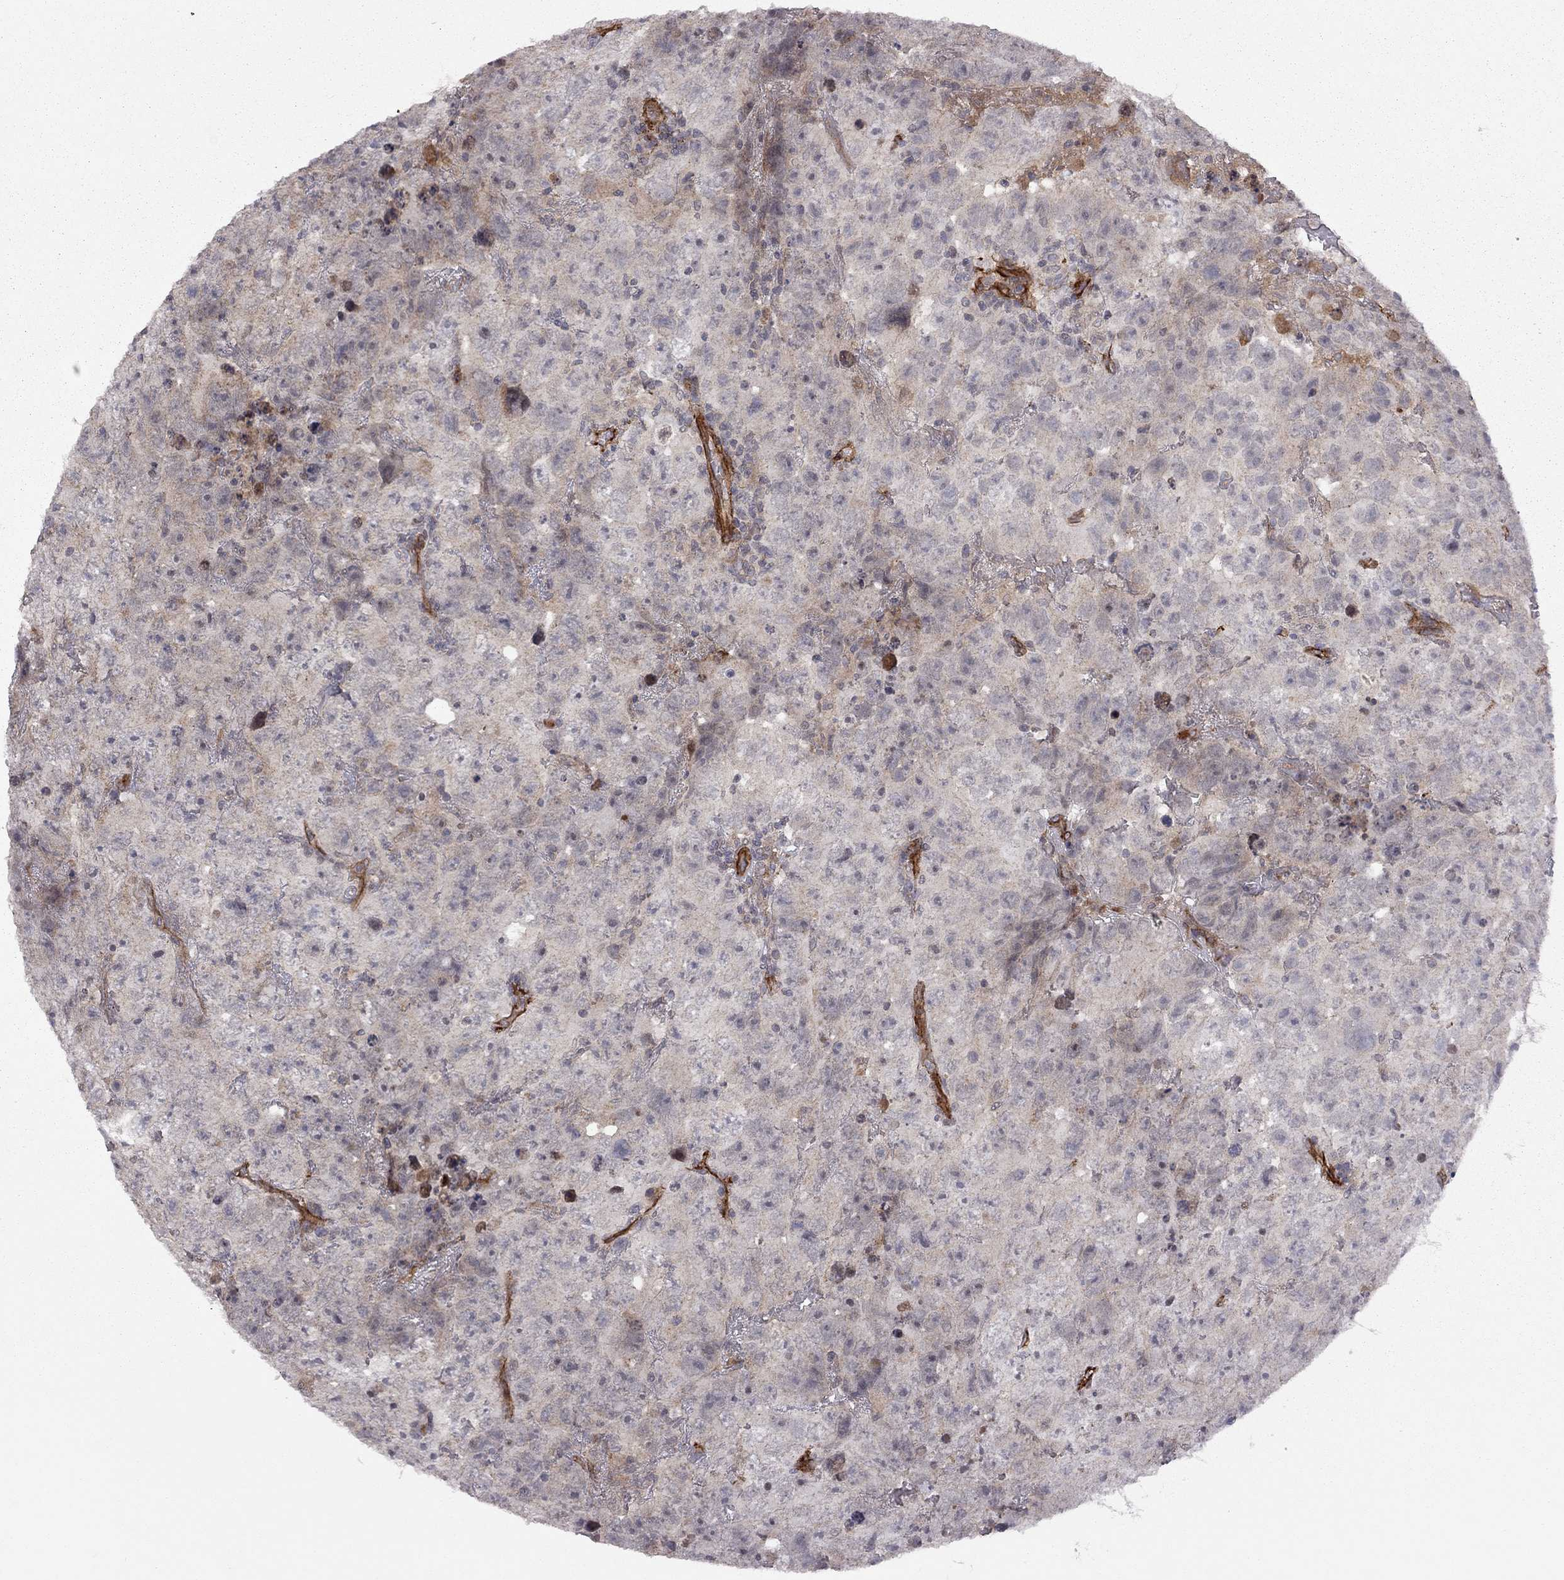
{"staining": {"intensity": "weak", "quantity": "<25%", "location": "cytoplasmic/membranous"}, "tissue": "testis cancer", "cell_type": "Tumor cells", "image_type": "cancer", "snomed": [{"axis": "morphology", "description": "Carcinoma, Embryonal, NOS"}, {"axis": "topography", "description": "Testis"}], "caption": "Photomicrograph shows no protein expression in tumor cells of testis cancer tissue.", "gene": "EXOC3L2", "patient": {"sex": "male", "age": 24}}